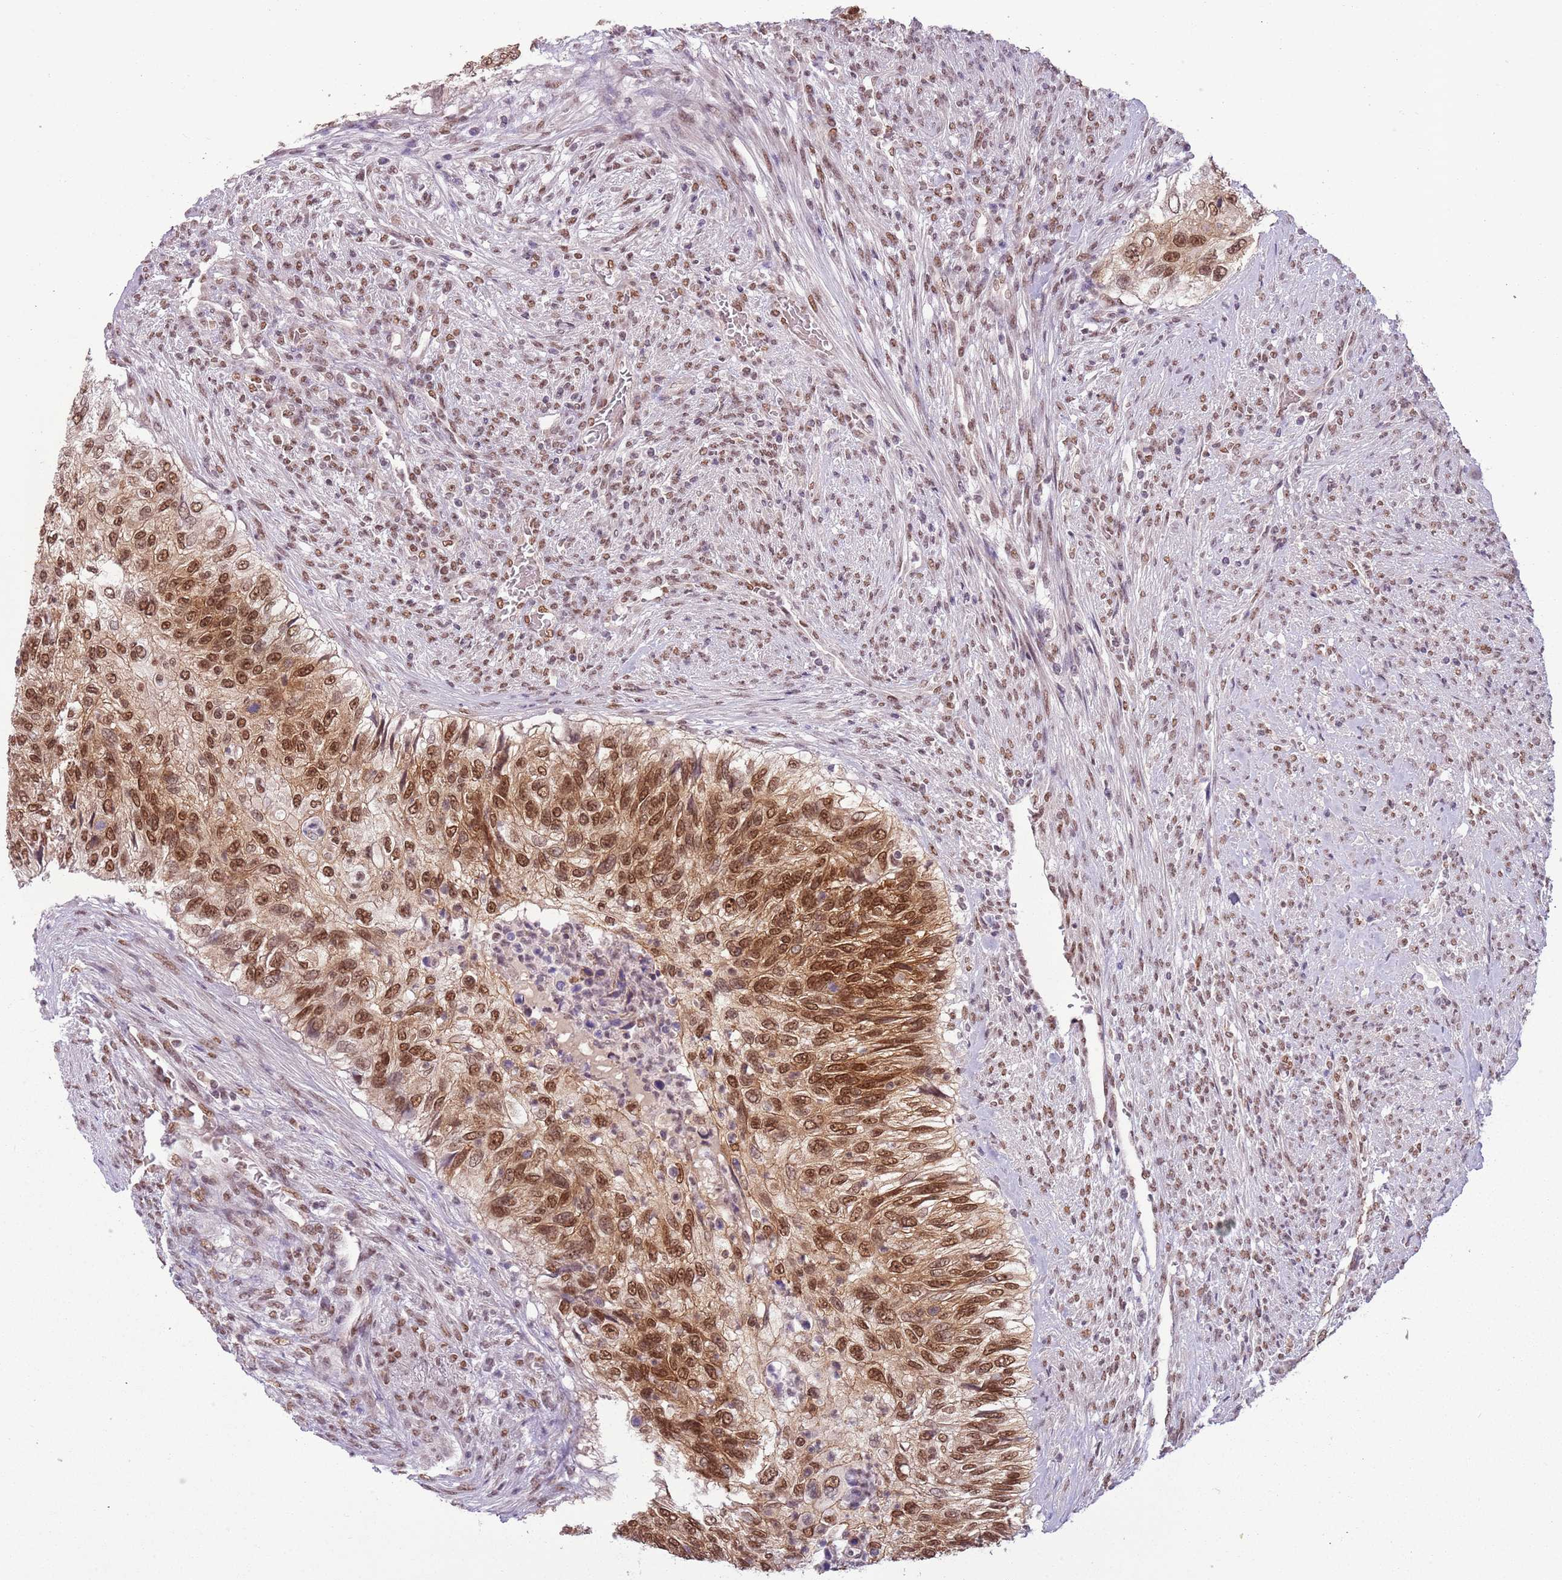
{"staining": {"intensity": "moderate", "quantity": ">75%", "location": "cytoplasmic/membranous,nuclear"}, "tissue": "urothelial cancer", "cell_type": "Tumor cells", "image_type": "cancer", "snomed": [{"axis": "morphology", "description": "Urothelial carcinoma, High grade"}, {"axis": "topography", "description": "Urinary bladder"}], "caption": "This is a photomicrograph of immunohistochemistry staining of high-grade urothelial carcinoma, which shows moderate staining in the cytoplasmic/membranous and nuclear of tumor cells.", "gene": "FAM120AOS", "patient": {"sex": "female", "age": 60}}